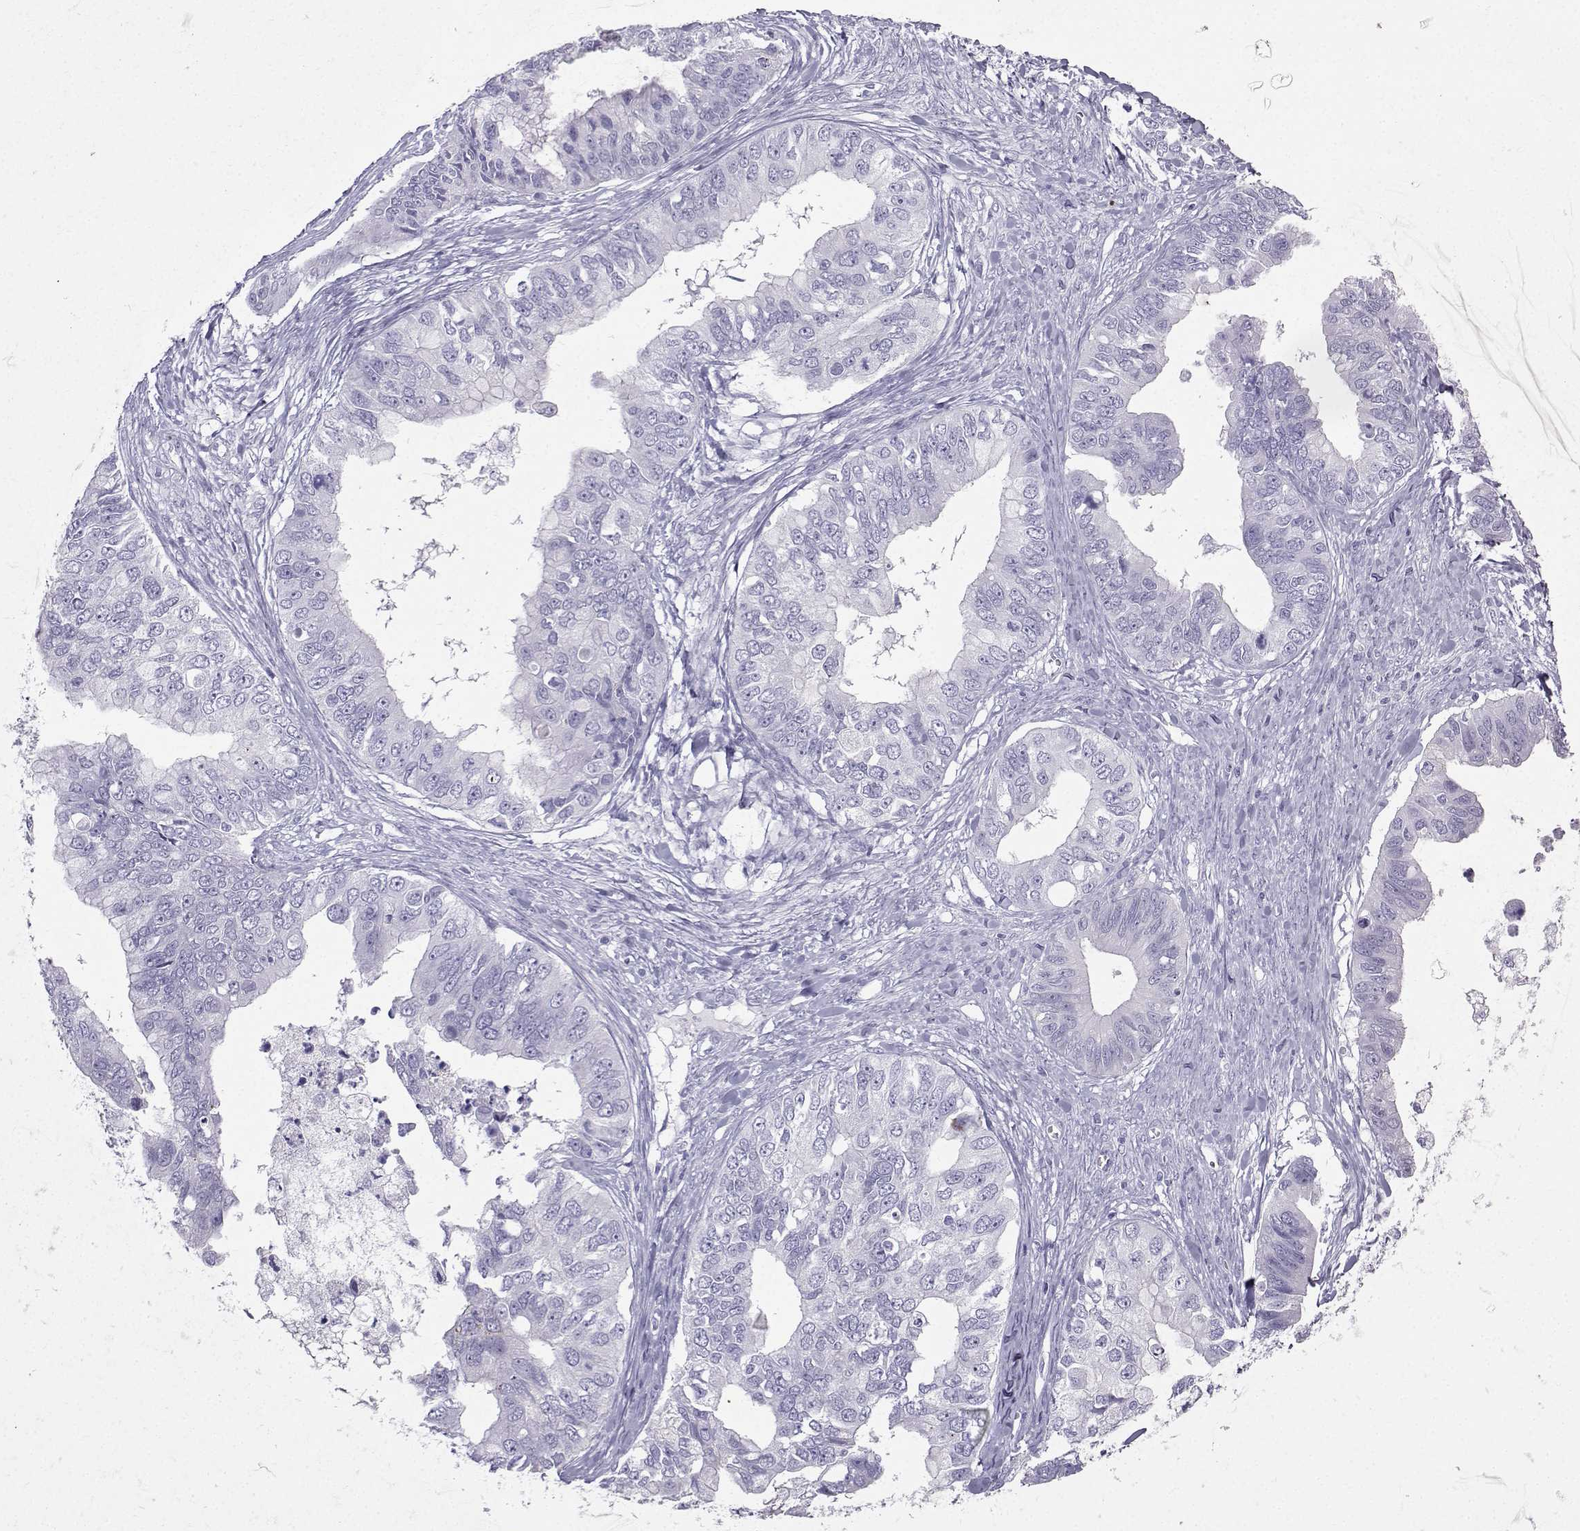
{"staining": {"intensity": "negative", "quantity": "none", "location": "none"}, "tissue": "ovarian cancer", "cell_type": "Tumor cells", "image_type": "cancer", "snomed": [{"axis": "morphology", "description": "Cystadenocarcinoma, mucinous, NOS"}, {"axis": "topography", "description": "Ovary"}], "caption": "This is an immunohistochemistry image of ovarian cancer. There is no staining in tumor cells.", "gene": "IQCD", "patient": {"sex": "female", "age": 76}}